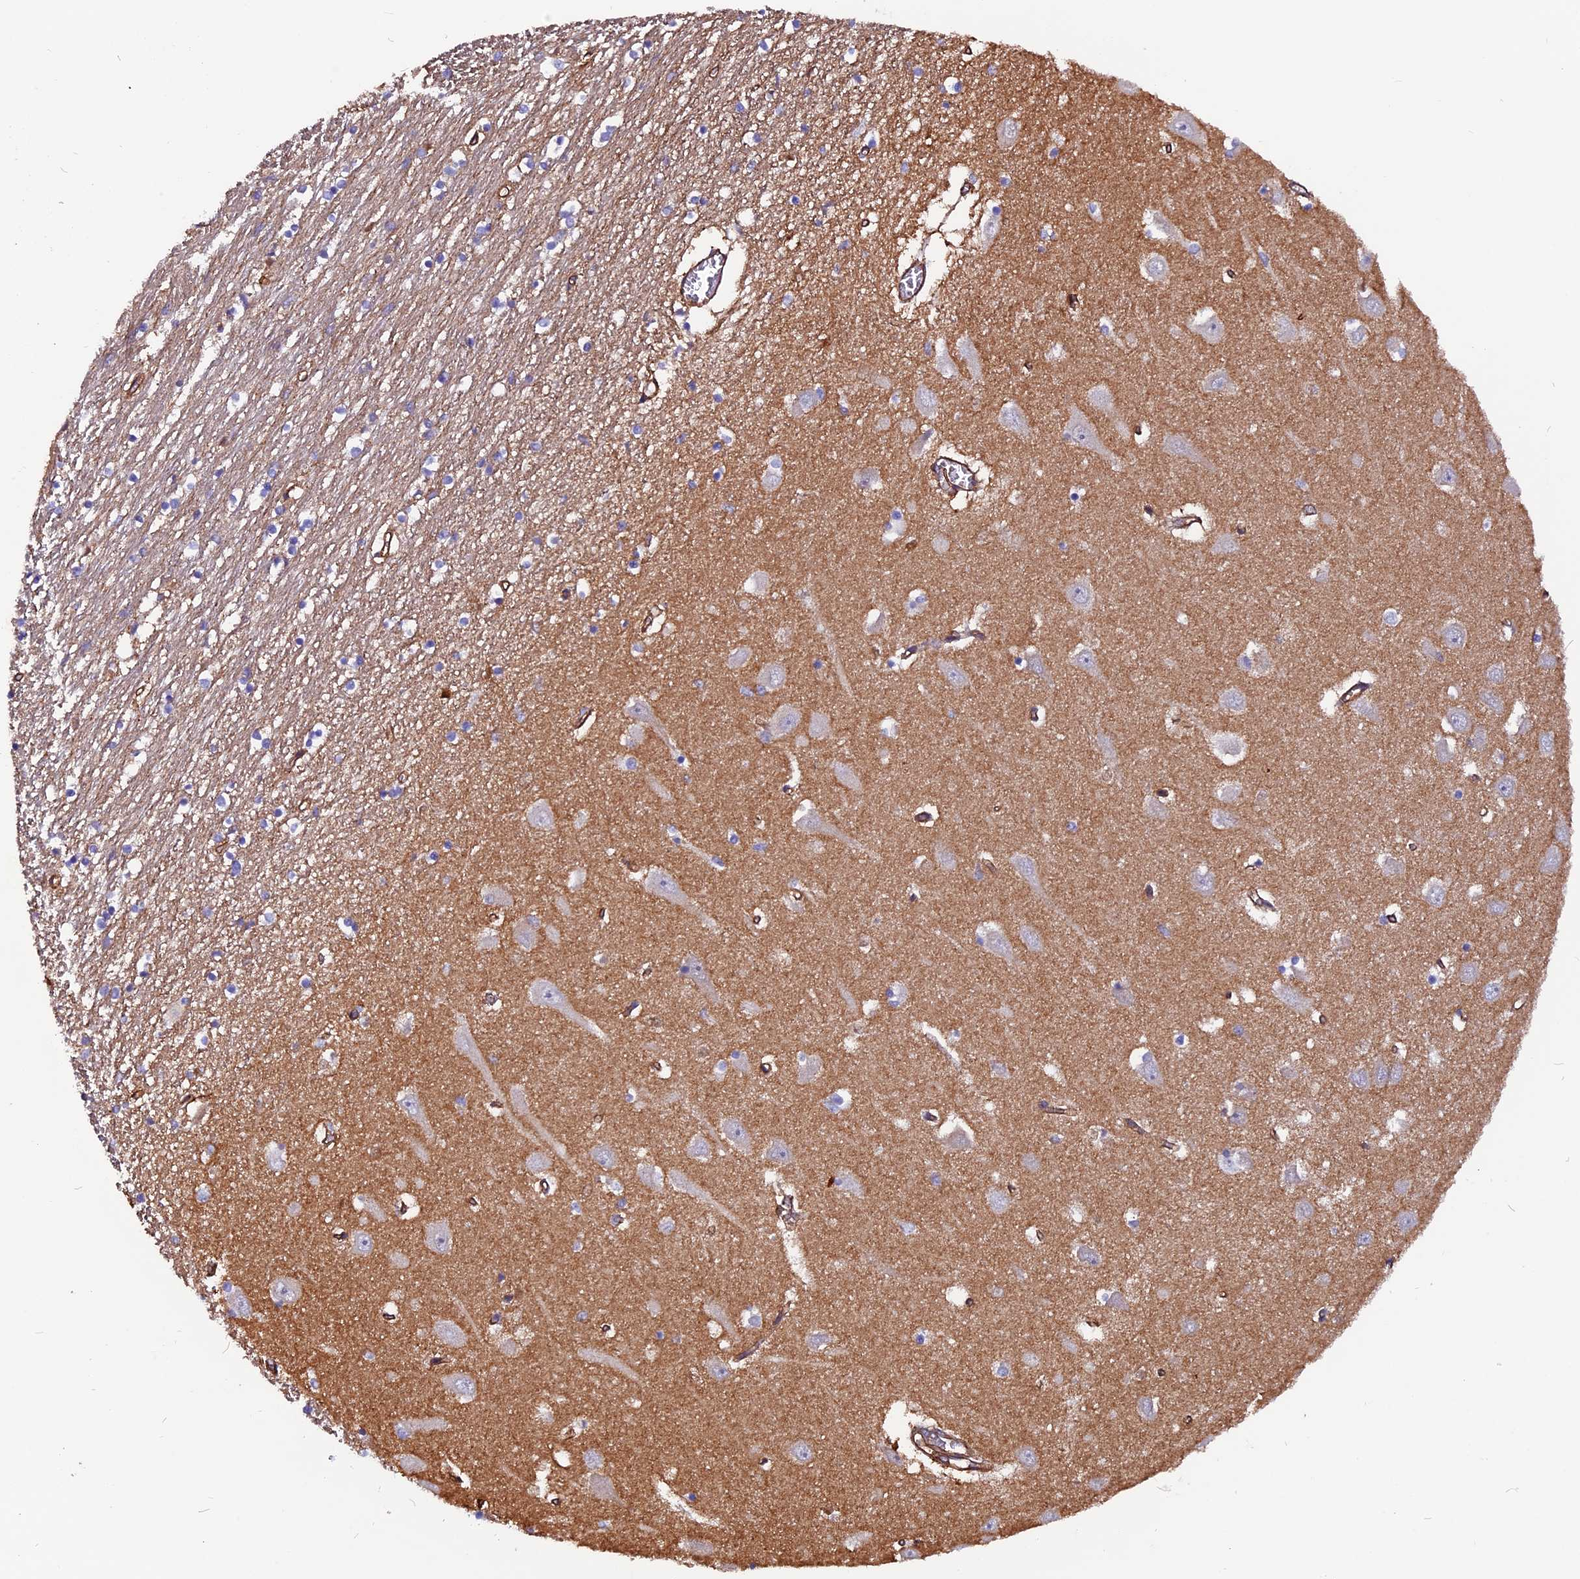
{"staining": {"intensity": "negative", "quantity": "none", "location": "none"}, "tissue": "hippocampus", "cell_type": "Glial cells", "image_type": "normal", "snomed": [{"axis": "morphology", "description": "Normal tissue, NOS"}, {"axis": "topography", "description": "Hippocampus"}], "caption": "Glial cells are negative for brown protein staining in unremarkable hippocampus. (DAB immunohistochemistry visualized using brightfield microscopy, high magnification).", "gene": "ZNF749", "patient": {"sex": "male", "age": 70}}